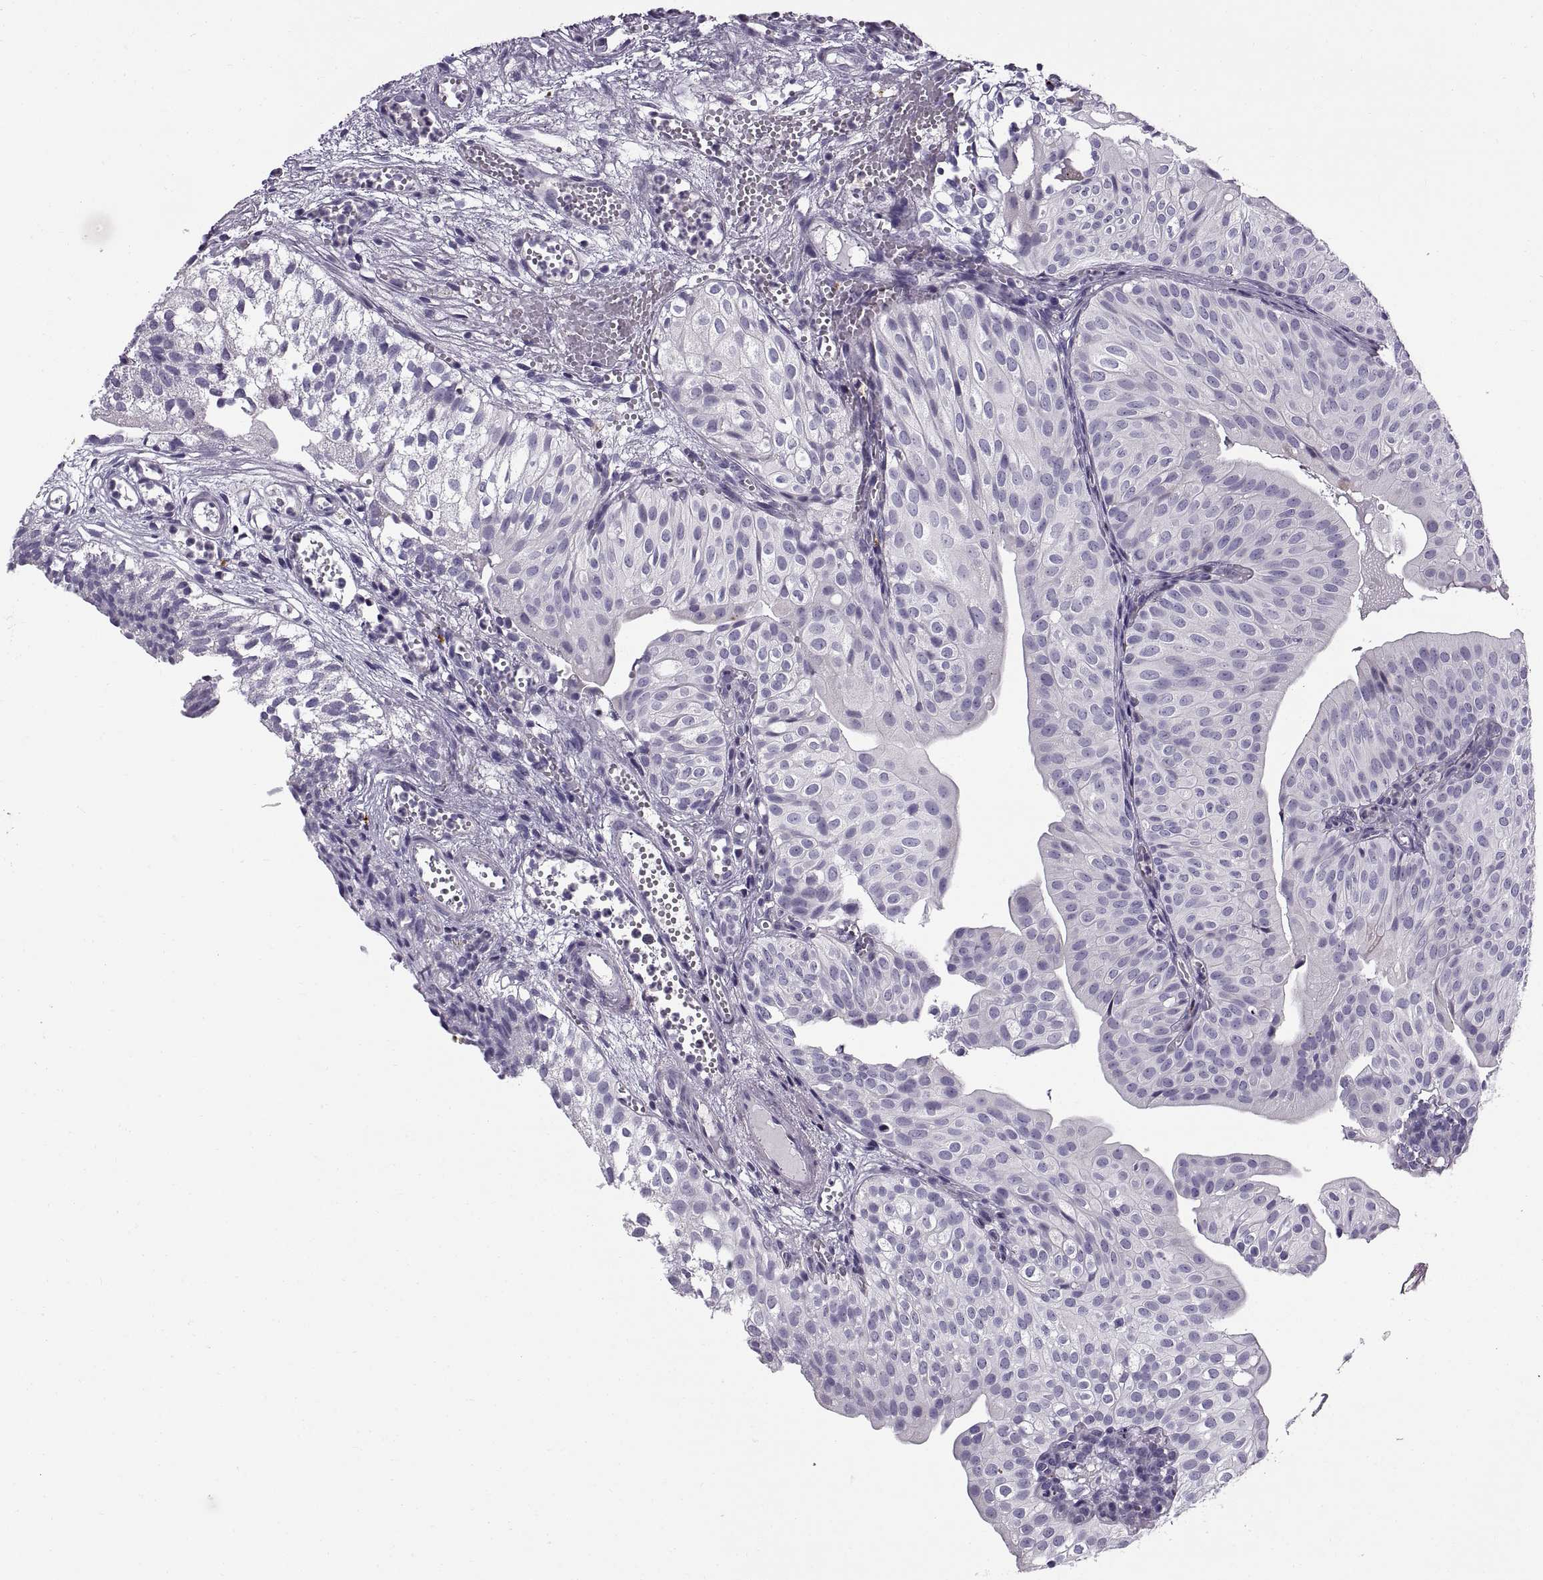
{"staining": {"intensity": "negative", "quantity": "none", "location": "none"}, "tissue": "urothelial cancer", "cell_type": "Tumor cells", "image_type": "cancer", "snomed": [{"axis": "morphology", "description": "Urothelial carcinoma, Low grade"}, {"axis": "topography", "description": "Urinary bladder"}], "caption": "Immunohistochemistry (IHC) photomicrograph of human urothelial cancer stained for a protein (brown), which reveals no staining in tumor cells. (IHC, brightfield microscopy, high magnification).", "gene": "CALCR", "patient": {"sex": "male", "age": 72}}